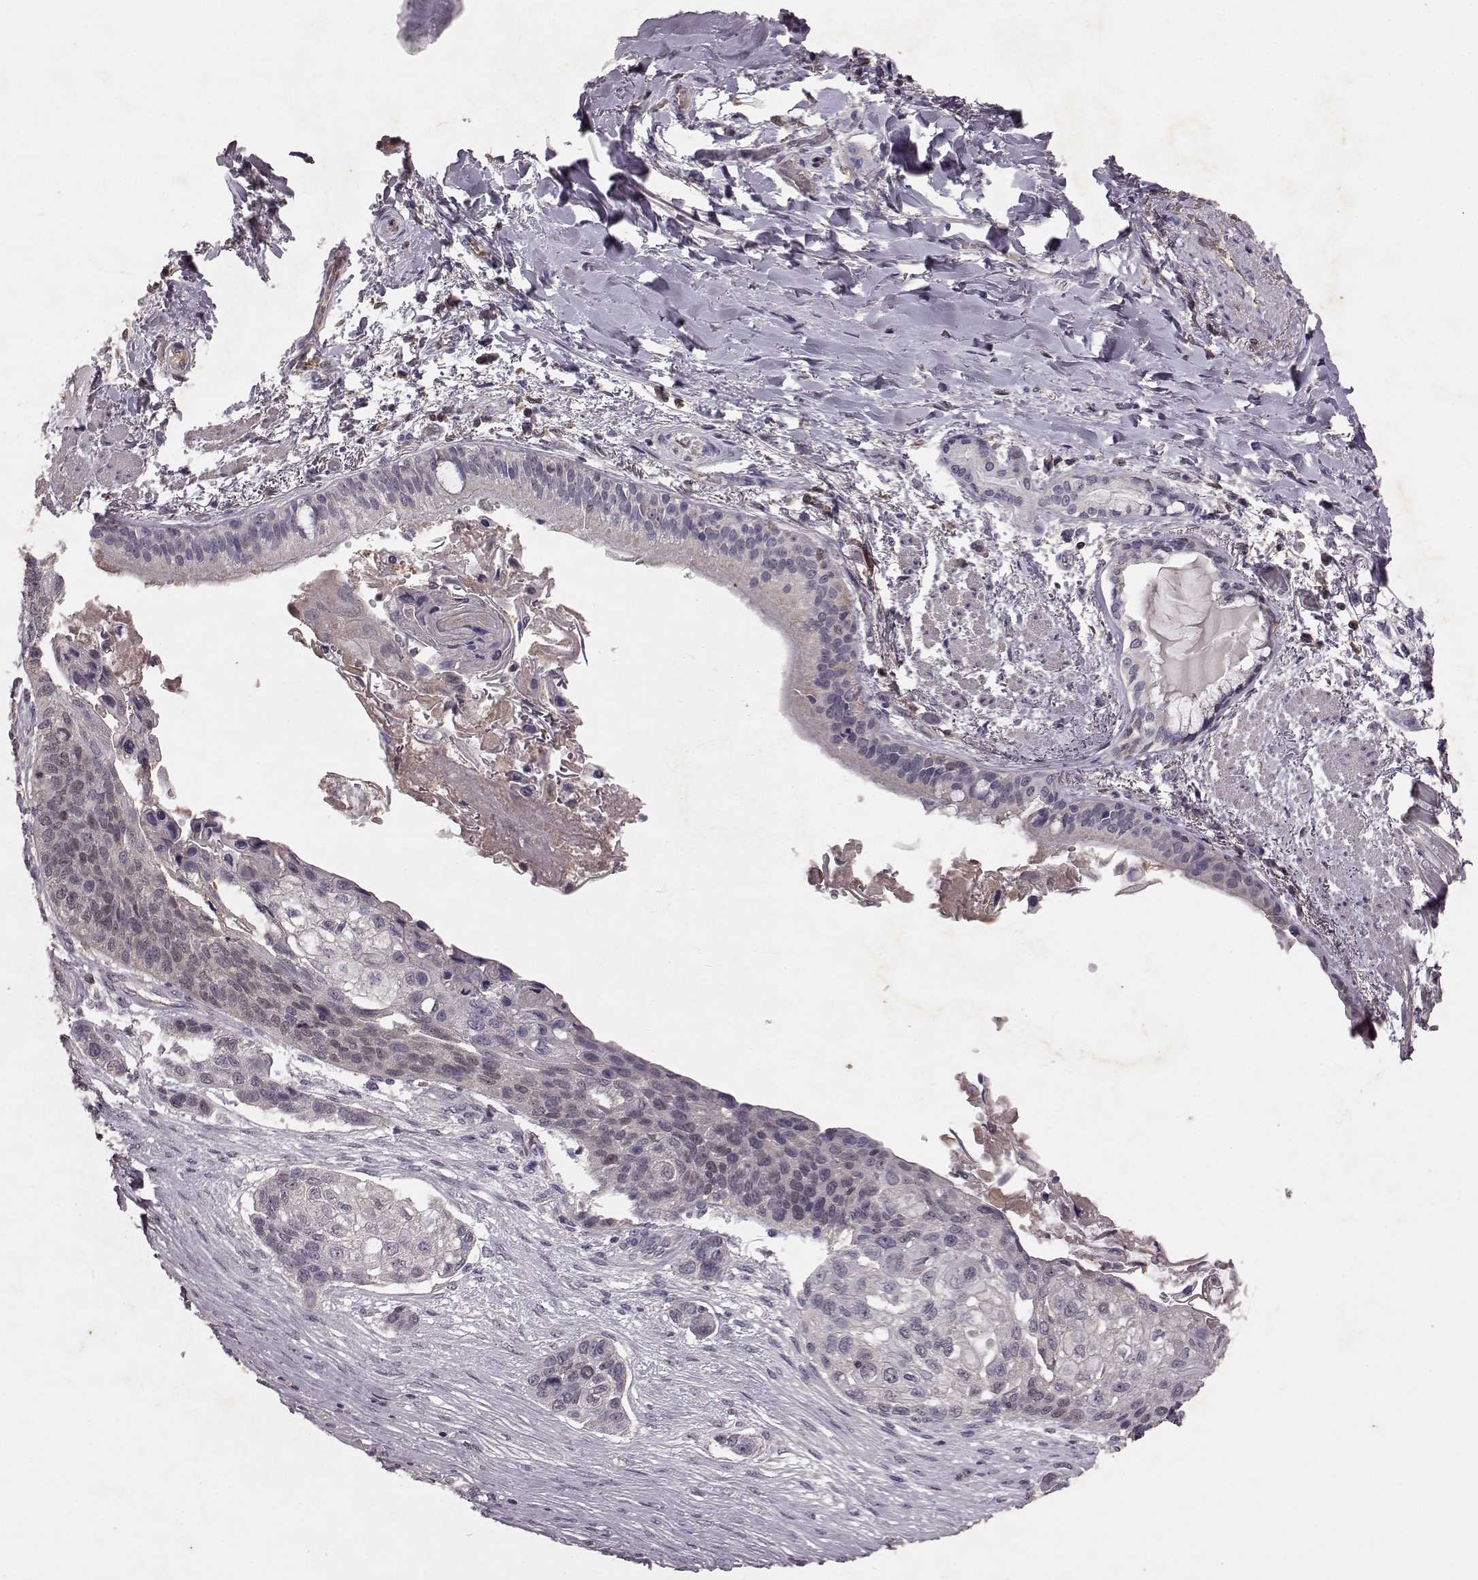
{"staining": {"intensity": "negative", "quantity": "none", "location": "none"}, "tissue": "lung cancer", "cell_type": "Tumor cells", "image_type": "cancer", "snomed": [{"axis": "morphology", "description": "Squamous cell carcinoma, NOS"}, {"axis": "topography", "description": "Lung"}], "caption": "Lung squamous cell carcinoma was stained to show a protein in brown. There is no significant expression in tumor cells.", "gene": "FRRS1L", "patient": {"sex": "male", "age": 69}}